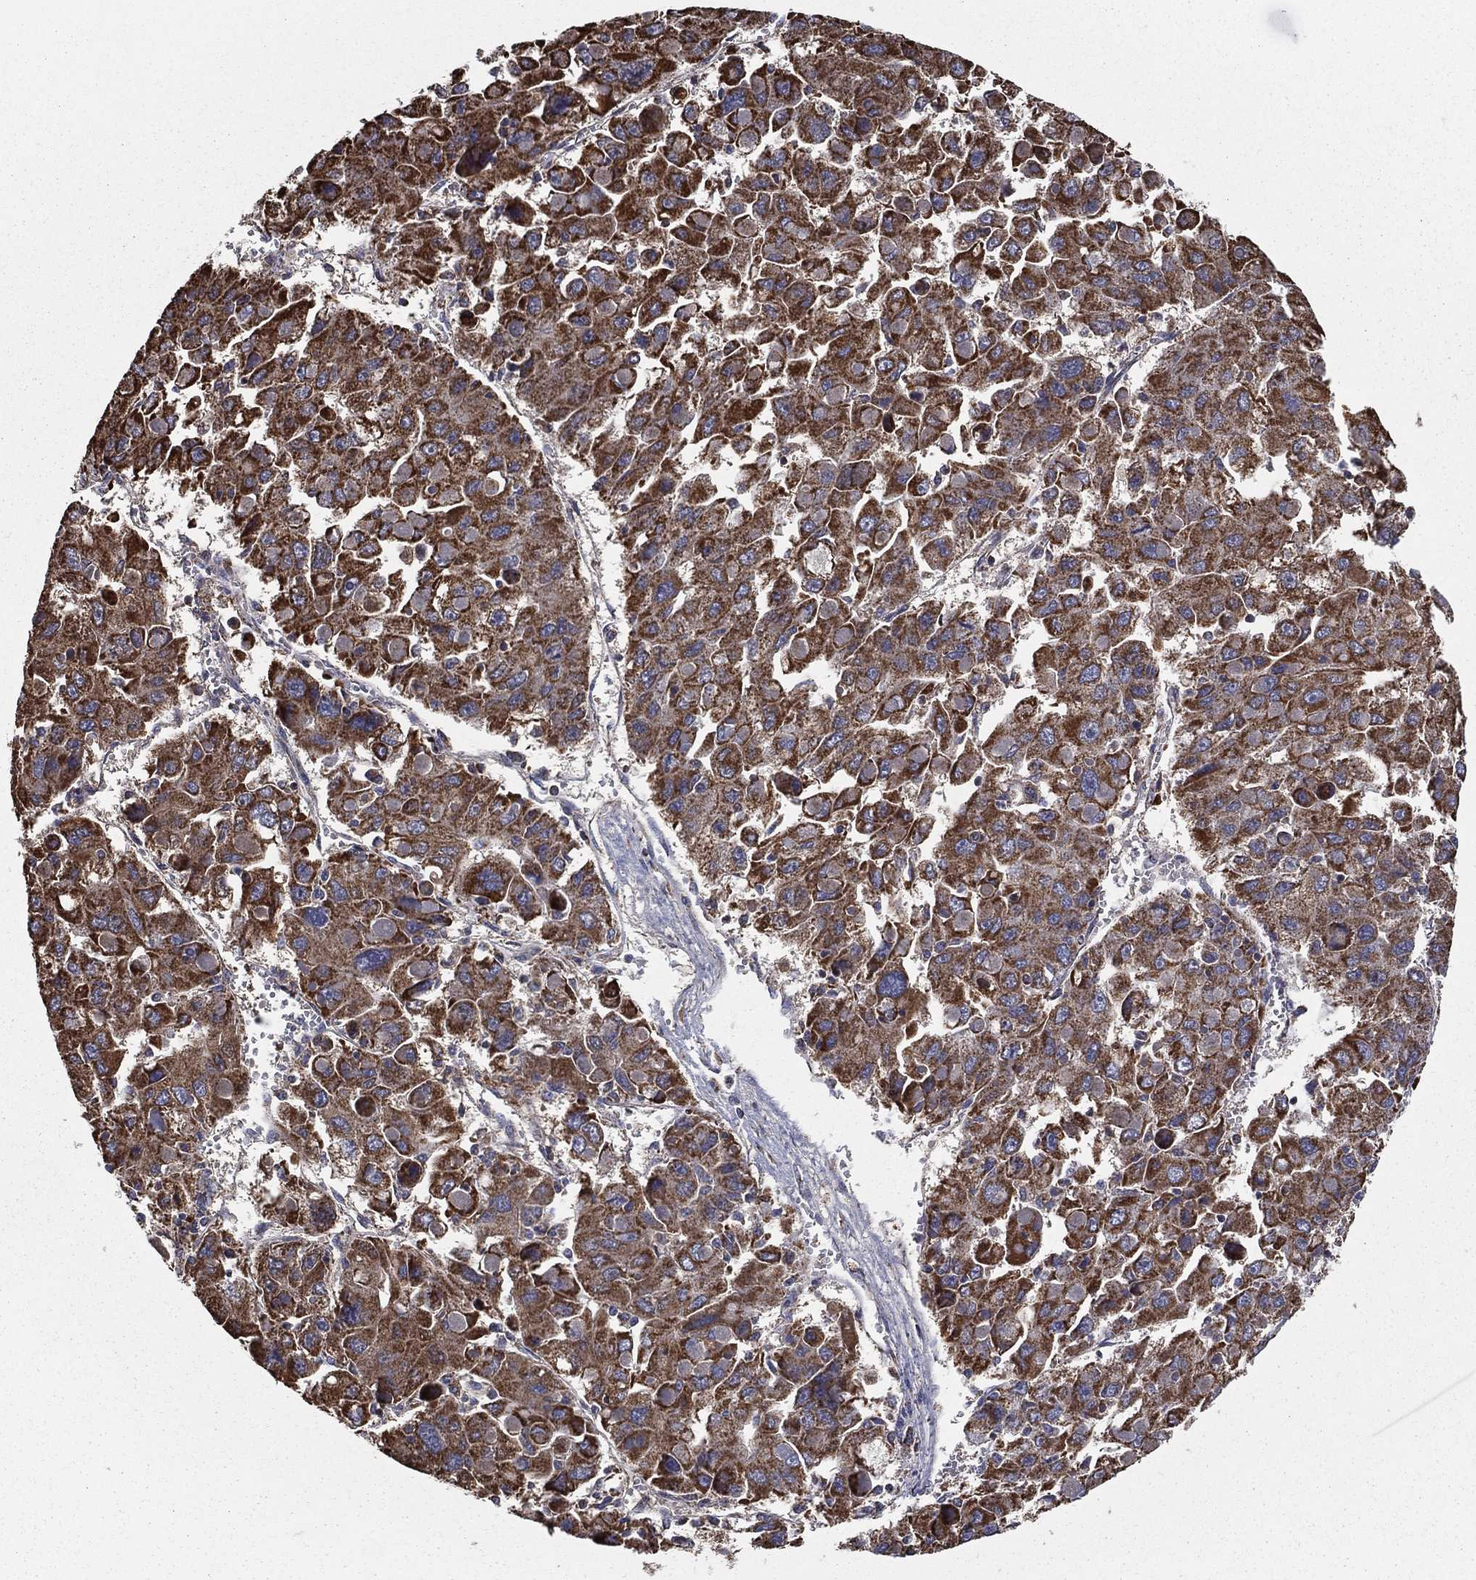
{"staining": {"intensity": "strong", "quantity": ">75%", "location": "cytoplasmic/membranous"}, "tissue": "liver cancer", "cell_type": "Tumor cells", "image_type": "cancer", "snomed": [{"axis": "morphology", "description": "Carcinoma, Hepatocellular, NOS"}, {"axis": "topography", "description": "Liver"}], "caption": "Strong cytoplasmic/membranous protein staining is identified in approximately >75% of tumor cells in liver hepatocellular carcinoma.", "gene": "RIGI", "patient": {"sex": "female", "age": 41}}